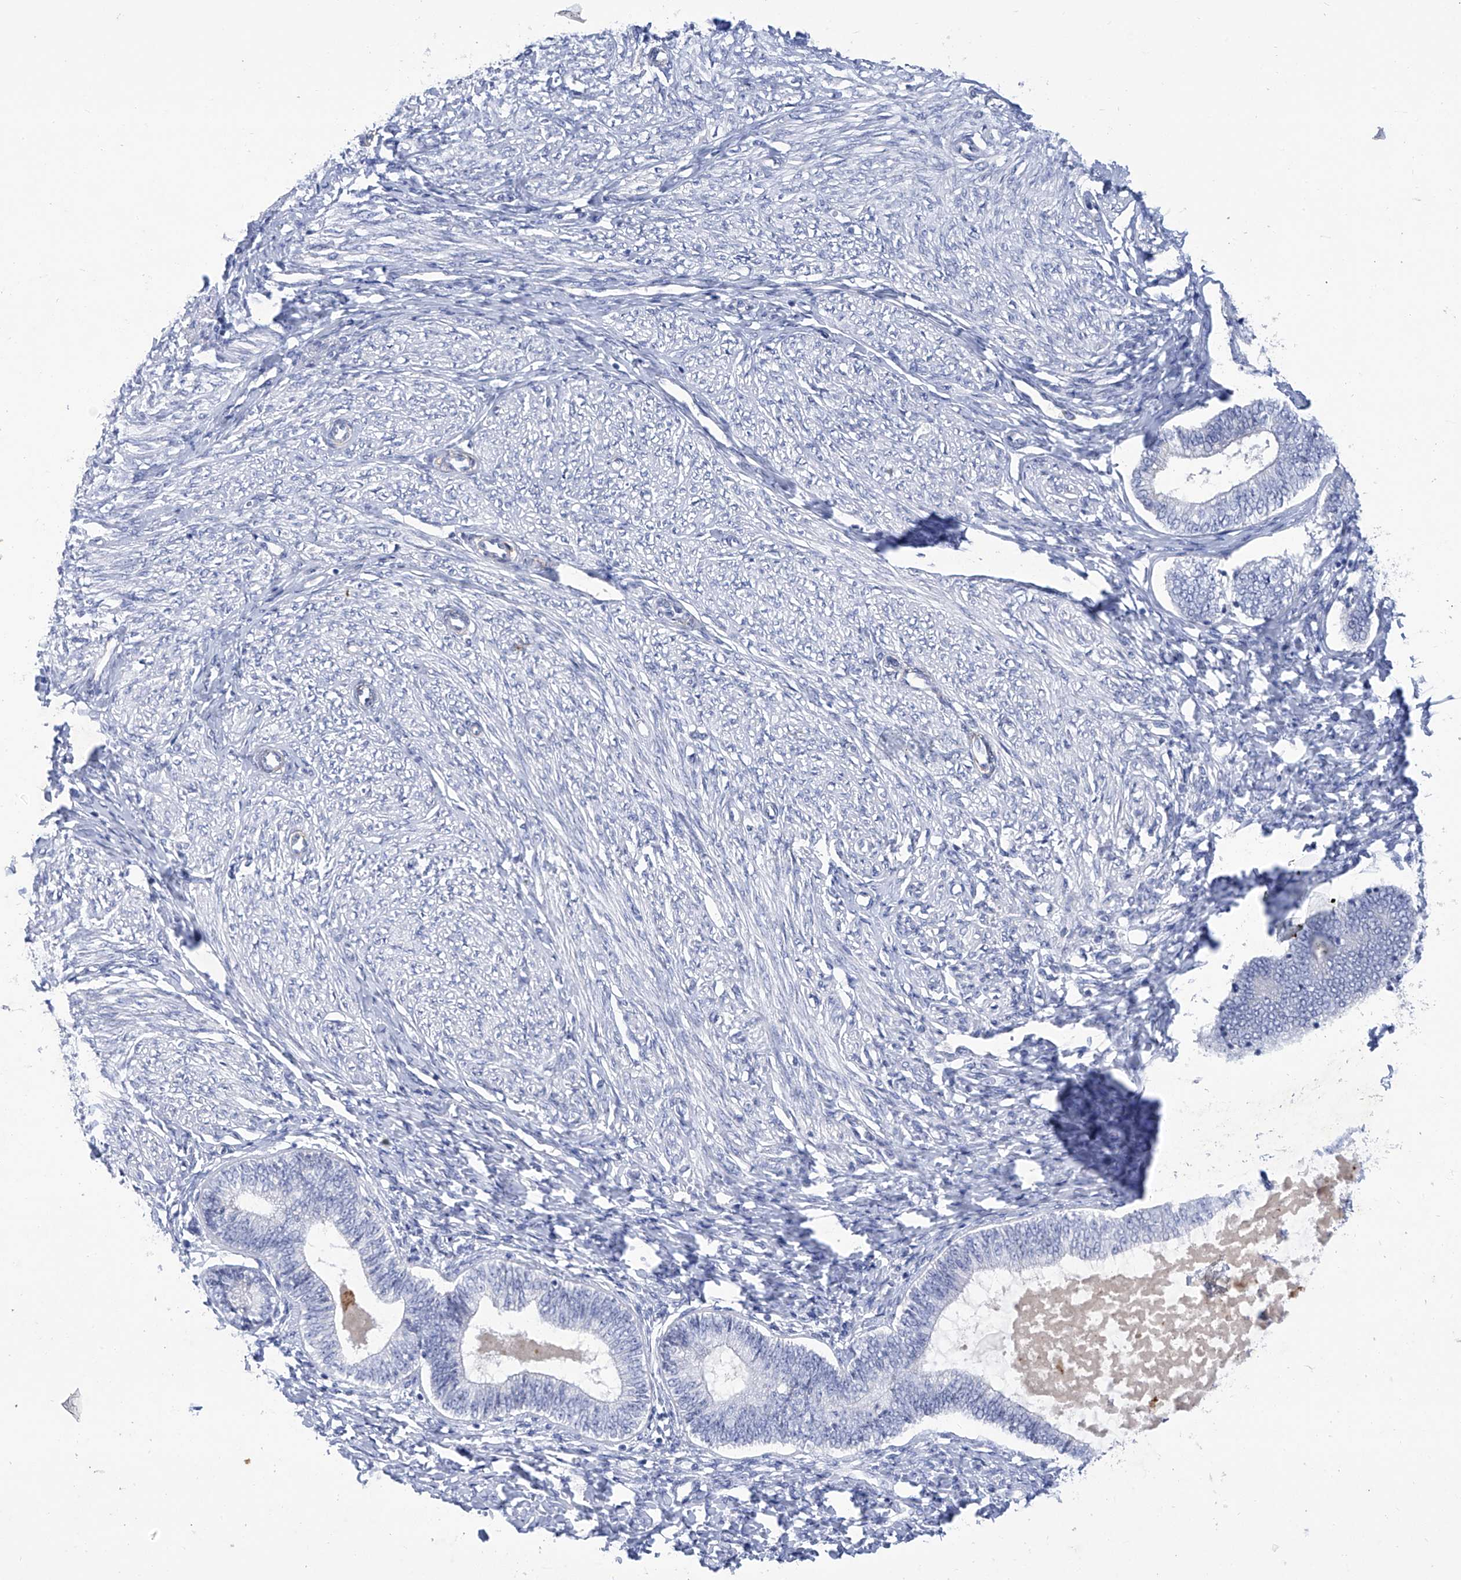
{"staining": {"intensity": "negative", "quantity": "none", "location": "none"}, "tissue": "endometrium", "cell_type": "Cells in endometrial stroma", "image_type": "normal", "snomed": [{"axis": "morphology", "description": "Normal tissue, NOS"}, {"axis": "topography", "description": "Endometrium"}], "caption": "Protein analysis of normal endometrium reveals no significant expression in cells in endometrial stroma.", "gene": "PHF20", "patient": {"sex": "female", "age": 72}}